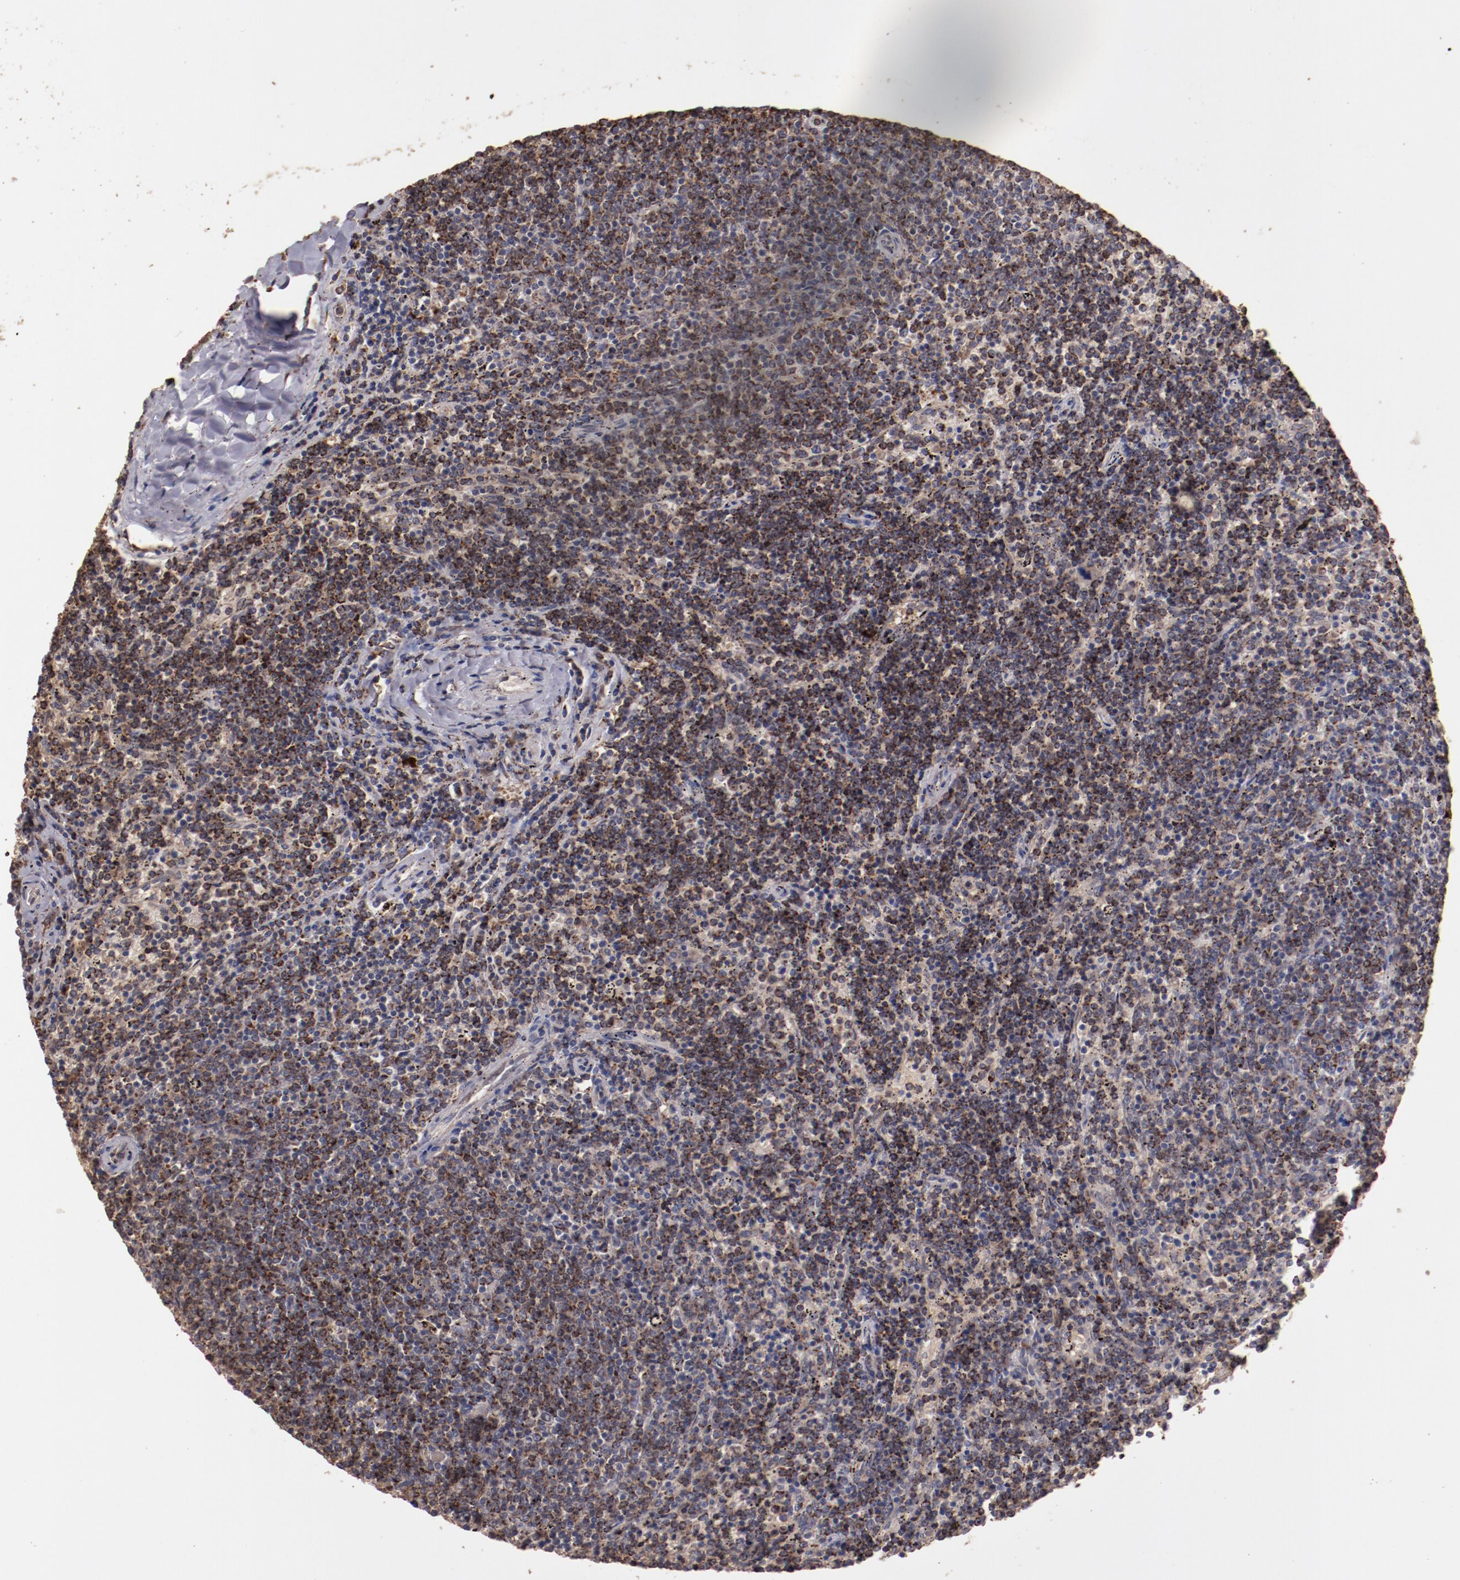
{"staining": {"intensity": "moderate", "quantity": "25%-75%", "location": "cytoplasmic/membranous"}, "tissue": "lymphoma", "cell_type": "Tumor cells", "image_type": "cancer", "snomed": [{"axis": "morphology", "description": "Malignant lymphoma, non-Hodgkin's type, Low grade"}, {"axis": "topography", "description": "Spleen"}], "caption": "Approximately 25%-75% of tumor cells in human lymphoma demonstrate moderate cytoplasmic/membranous protein expression as visualized by brown immunohistochemical staining.", "gene": "SRRD", "patient": {"sex": "female", "age": 50}}